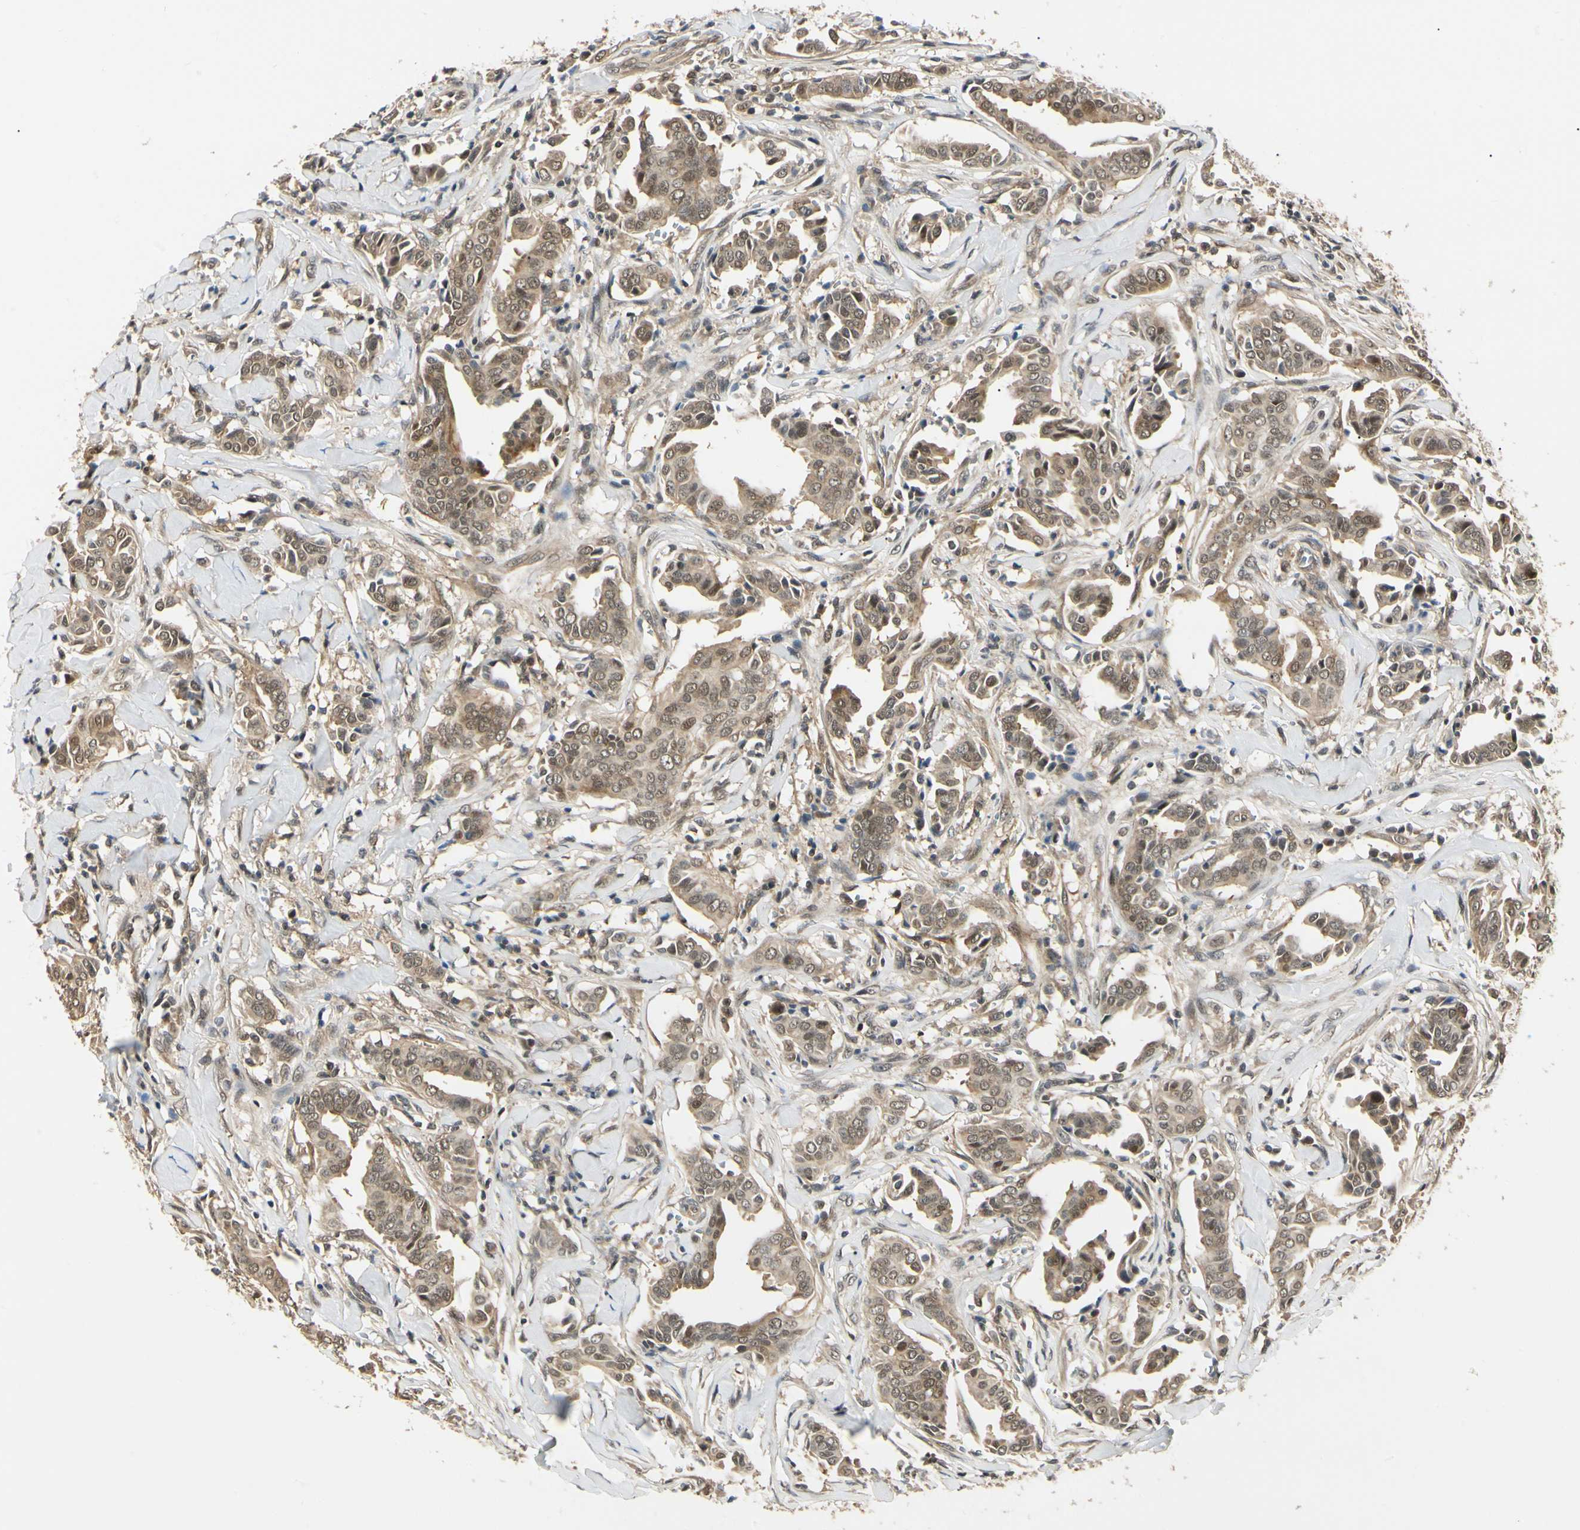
{"staining": {"intensity": "weak", "quantity": ">75%", "location": "cytoplasmic/membranous,nuclear"}, "tissue": "head and neck cancer", "cell_type": "Tumor cells", "image_type": "cancer", "snomed": [{"axis": "morphology", "description": "Adenocarcinoma, NOS"}, {"axis": "topography", "description": "Salivary gland"}, {"axis": "topography", "description": "Head-Neck"}], "caption": "This image reveals adenocarcinoma (head and neck) stained with immunohistochemistry to label a protein in brown. The cytoplasmic/membranous and nuclear of tumor cells show weak positivity for the protein. Nuclei are counter-stained blue.", "gene": "UBE2Z", "patient": {"sex": "female", "age": 59}}